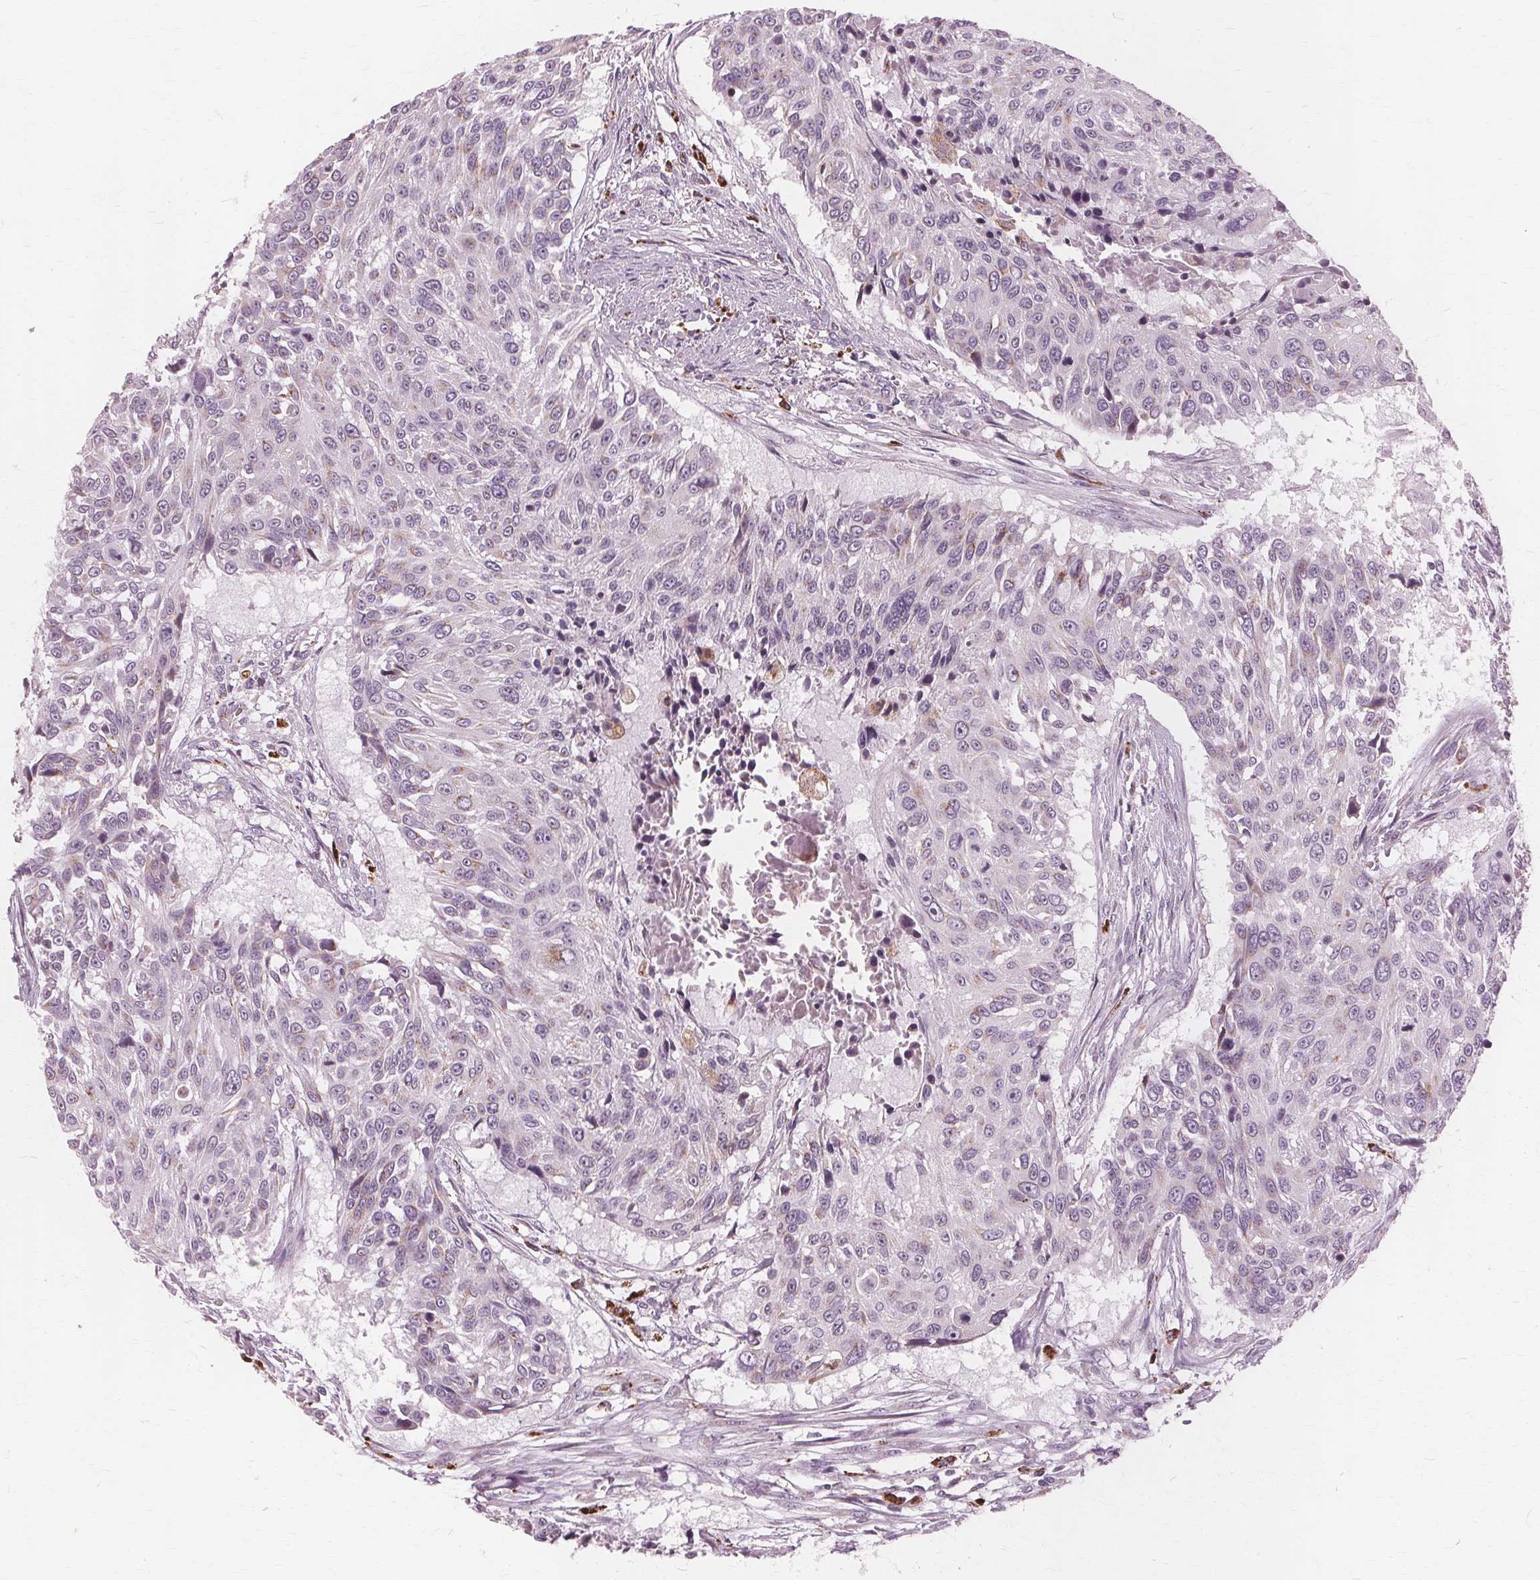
{"staining": {"intensity": "negative", "quantity": "none", "location": "none"}, "tissue": "urothelial cancer", "cell_type": "Tumor cells", "image_type": "cancer", "snomed": [{"axis": "morphology", "description": "Urothelial carcinoma, NOS"}, {"axis": "topography", "description": "Urinary bladder"}], "caption": "Tumor cells are negative for brown protein staining in urothelial cancer.", "gene": "DNASE2", "patient": {"sex": "male", "age": 55}}